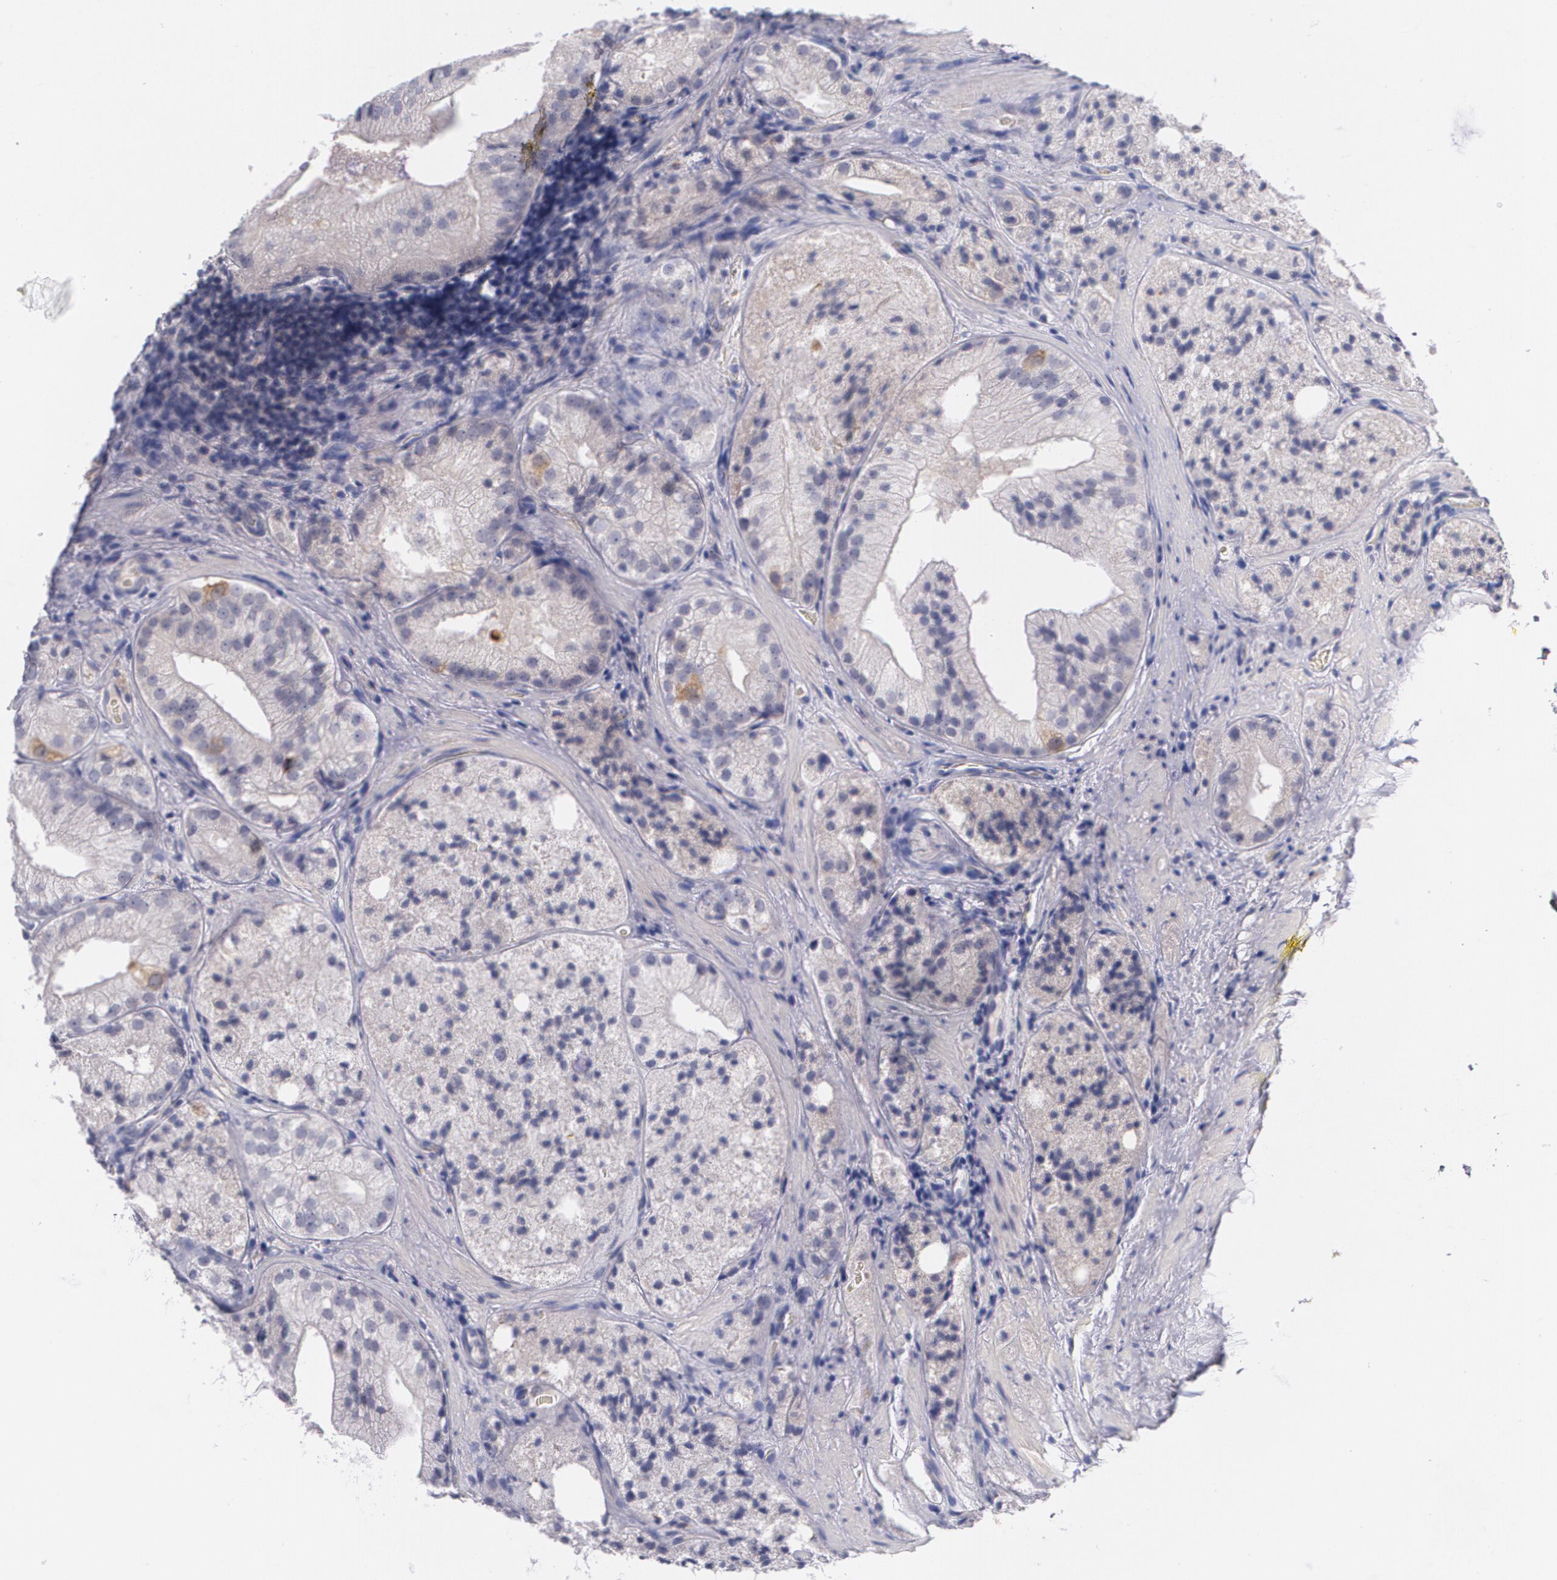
{"staining": {"intensity": "moderate", "quantity": "<25%", "location": "cytoplasmic/membranous"}, "tissue": "prostate cancer", "cell_type": "Tumor cells", "image_type": "cancer", "snomed": [{"axis": "morphology", "description": "Adenocarcinoma, Low grade"}, {"axis": "topography", "description": "Prostate"}], "caption": "A low amount of moderate cytoplasmic/membranous staining is appreciated in approximately <25% of tumor cells in adenocarcinoma (low-grade) (prostate) tissue.", "gene": "HMMR", "patient": {"sex": "male", "age": 60}}